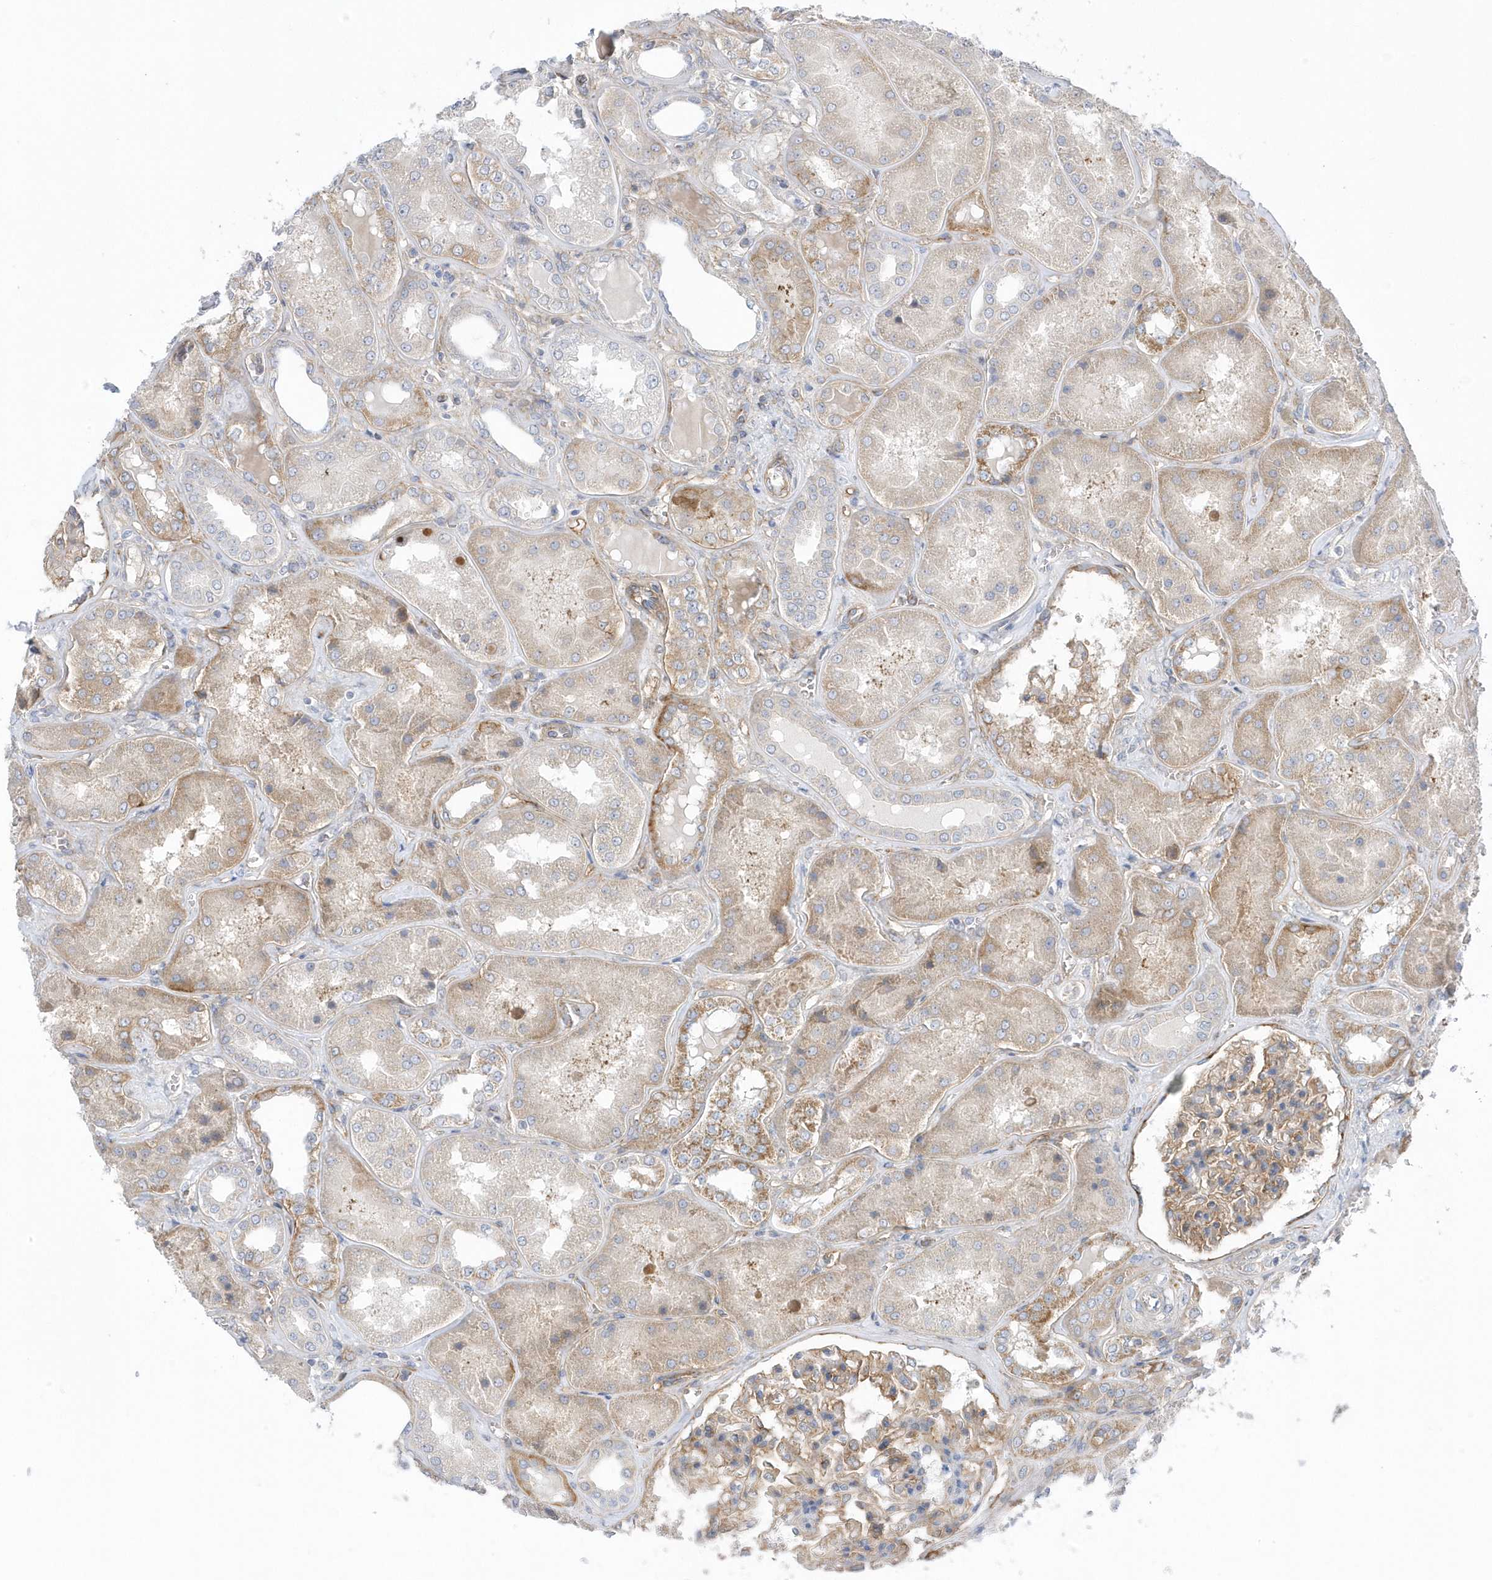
{"staining": {"intensity": "moderate", "quantity": ">75%", "location": "cytoplasmic/membranous"}, "tissue": "kidney", "cell_type": "Cells in glomeruli", "image_type": "normal", "snomed": [{"axis": "morphology", "description": "Normal tissue, NOS"}, {"axis": "topography", "description": "Kidney"}], "caption": "IHC staining of normal kidney, which shows medium levels of moderate cytoplasmic/membranous staining in about >75% of cells in glomeruli indicating moderate cytoplasmic/membranous protein staining. The staining was performed using DAB (3,3'-diaminobenzidine) (brown) for protein detection and nuclei were counterstained in hematoxylin (blue).", "gene": "ANAPC1", "patient": {"sex": "female", "age": 56}}